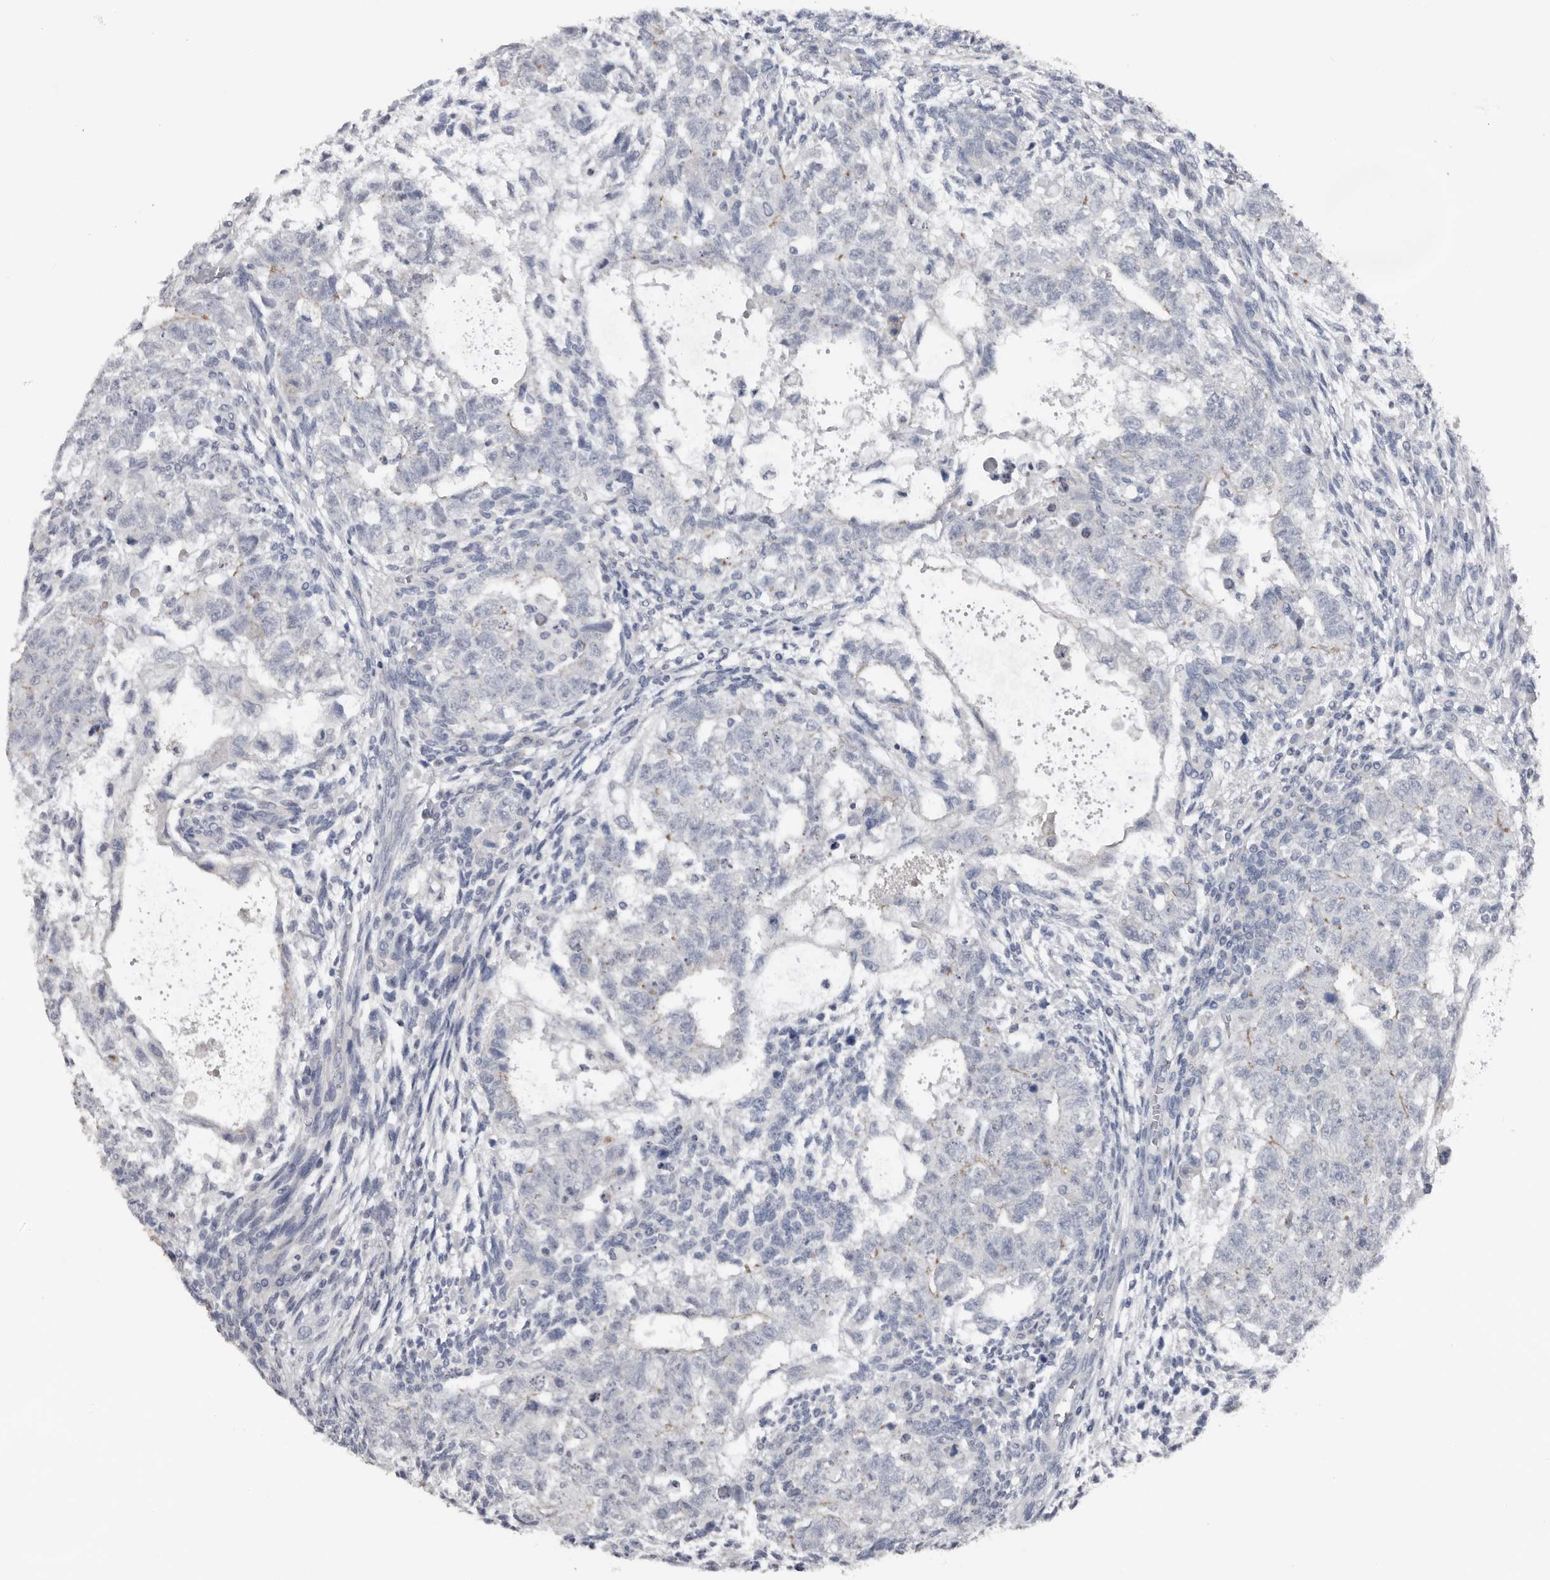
{"staining": {"intensity": "negative", "quantity": "none", "location": "none"}, "tissue": "testis cancer", "cell_type": "Tumor cells", "image_type": "cancer", "snomed": [{"axis": "morphology", "description": "Carcinoma, Embryonal, NOS"}, {"axis": "topography", "description": "Testis"}], "caption": "IHC histopathology image of testis embryonal carcinoma stained for a protein (brown), which reveals no positivity in tumor cells.", "gene": "FABP7", "patient": {"sex": "male", "age": 37}}